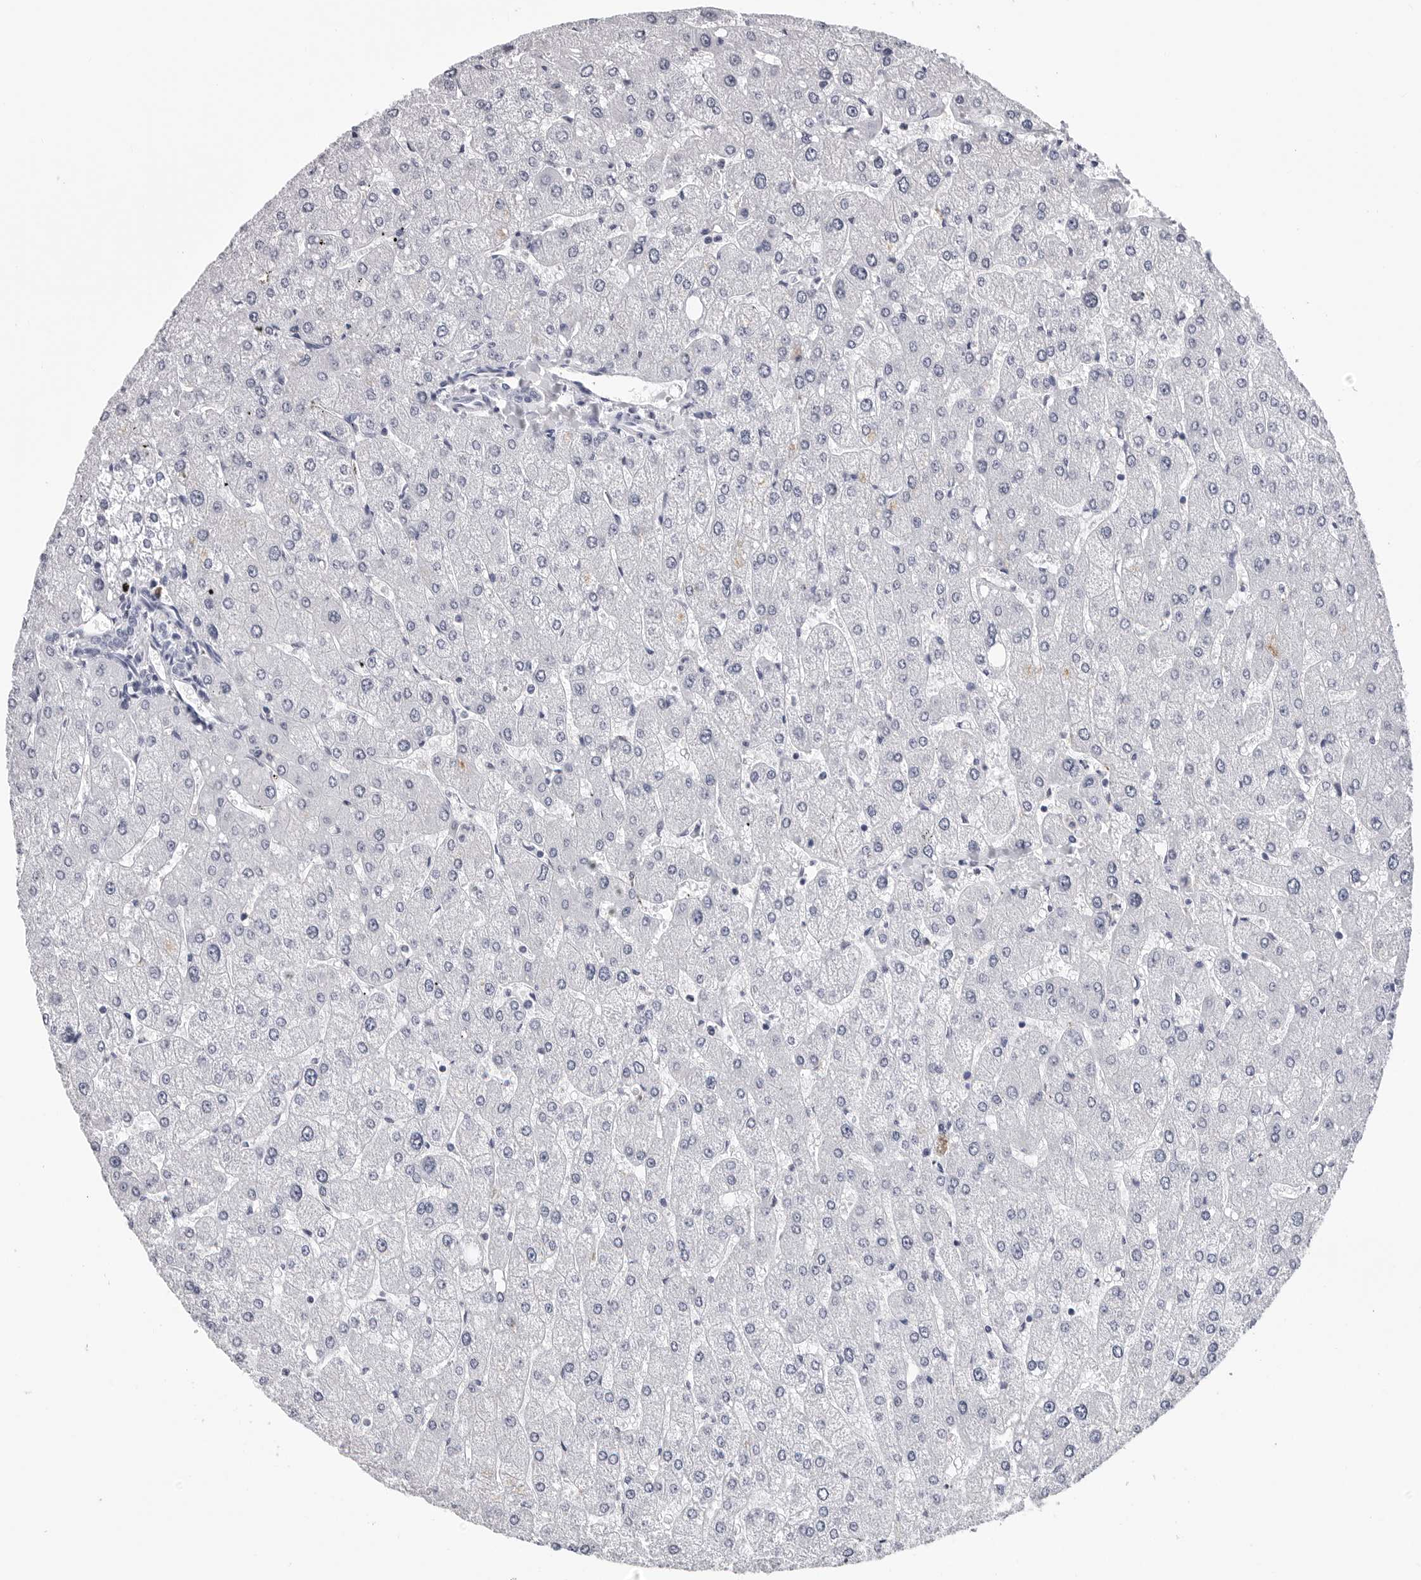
{"staining": {"intensity": "negative", "quantity": "none", "location": "none"}, "tissue": "liver", "cell_type": "Cholangiocytes", "image_type": "normal", "snomed": [{"axis": "morphology", "description": "Normal tissue, NOS"}, {"axis": "topography", "description": "Liver"}], "caption": "A high-resolution micrograph shows immunohistochemistry (IHC) staining of normal liver, which exhibits no significant positivity in cholangiocytes.", "gene": "GNL2", "patient": {"sex": "male", "age": 55}}